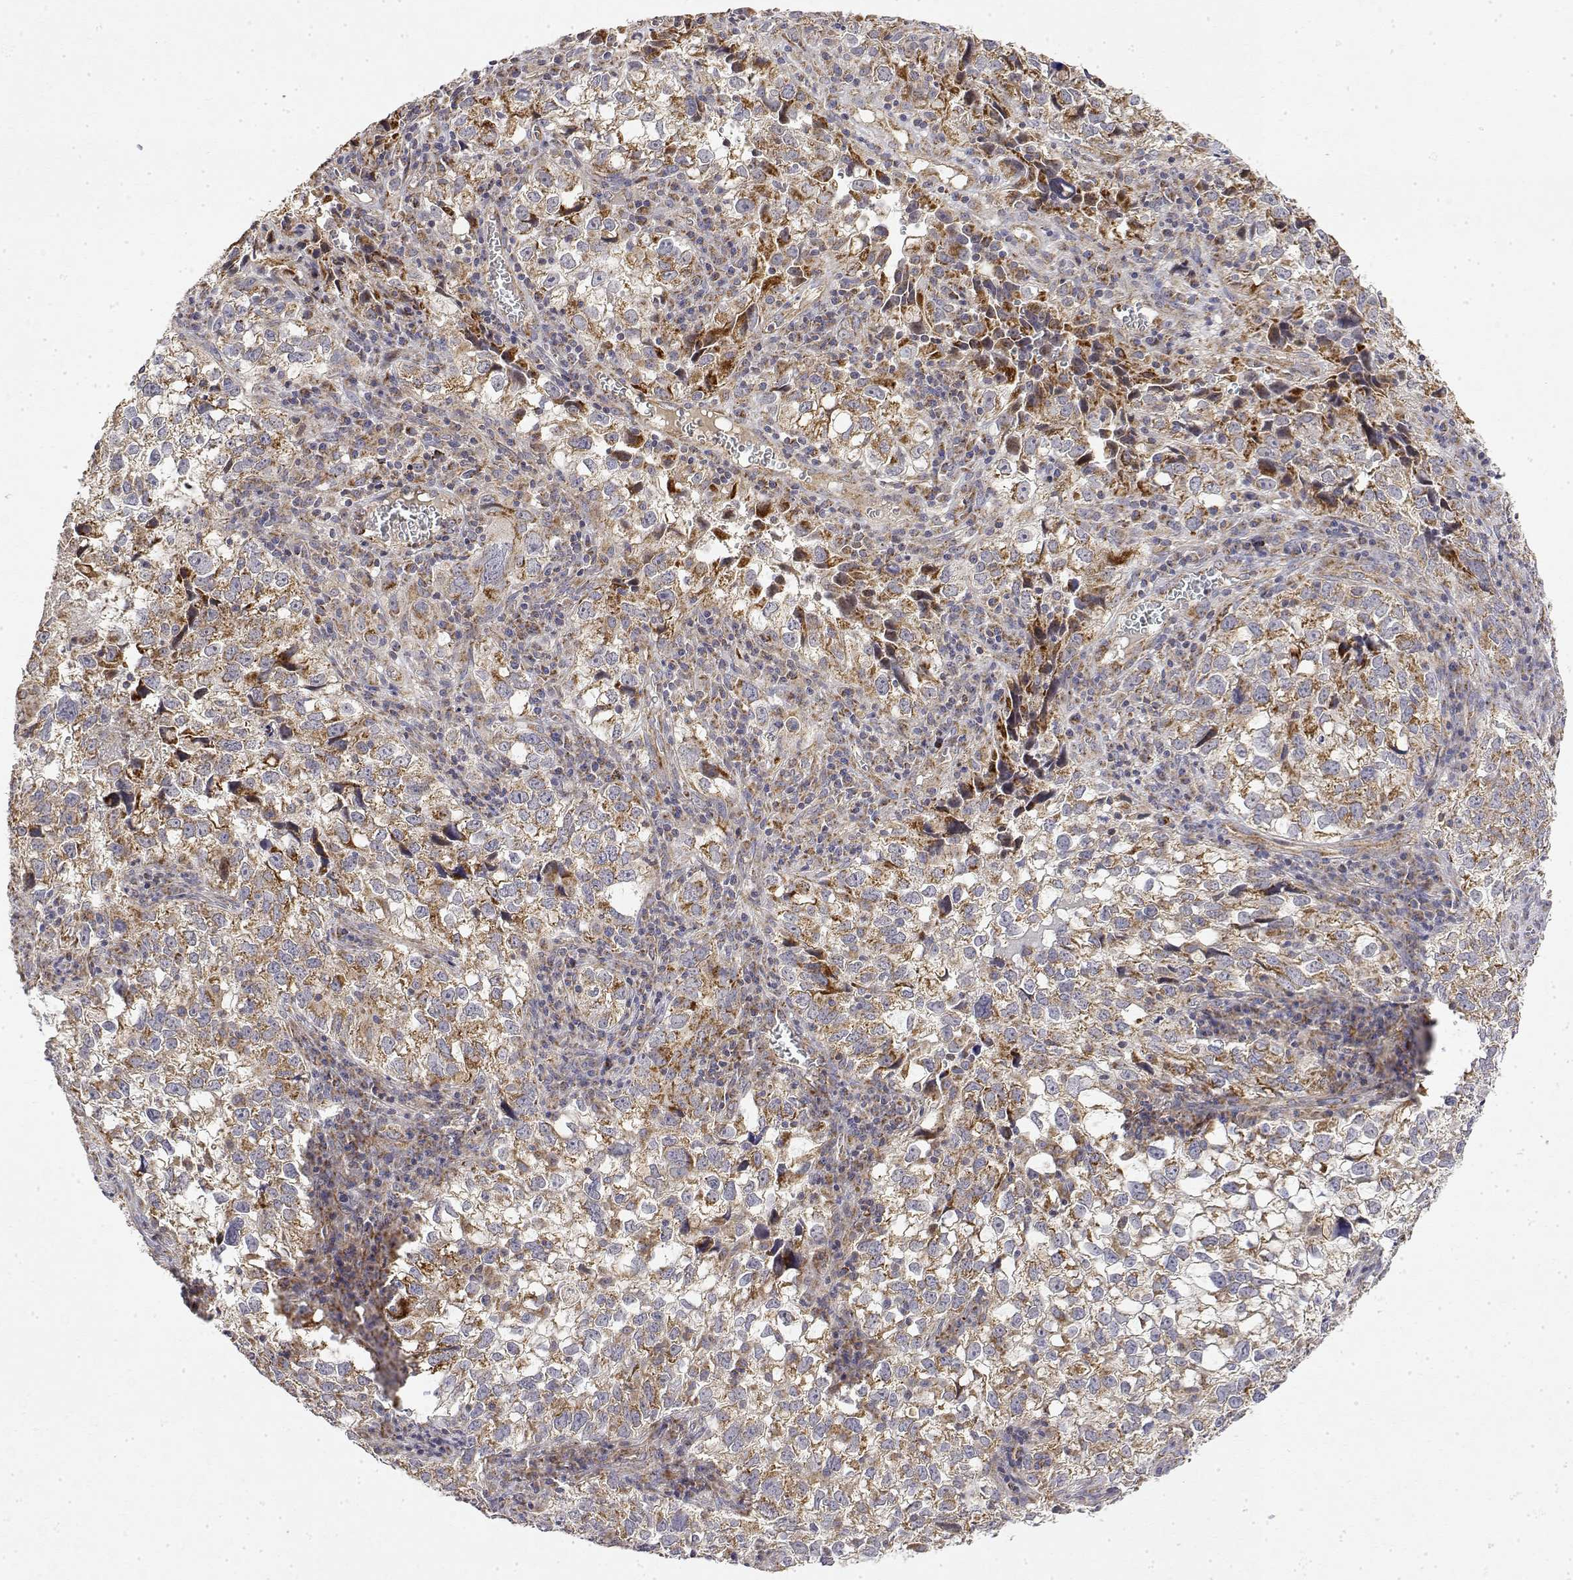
{"staining": {"intensity": "moderate", "quantity": "25%-75%", "location": "cytoplasmic/membranous"}, "tissue": "cervical cancer", "cell_type": "Tumor cells", "image_type": "cancer", "snomed": [{"axis": "morphology", "description": "Squamous cell carcinoma, NOS"}, {"axis": "topography", "description": "Cervix"}], "caption": "Tumor cells display medium levels of moderate cytoplasmic/membranous positivity in about 25%-75% of cells in cervical cancer.", "gene": "GADD45GIP1", "patient": {"sex": "female", "age": 55}}